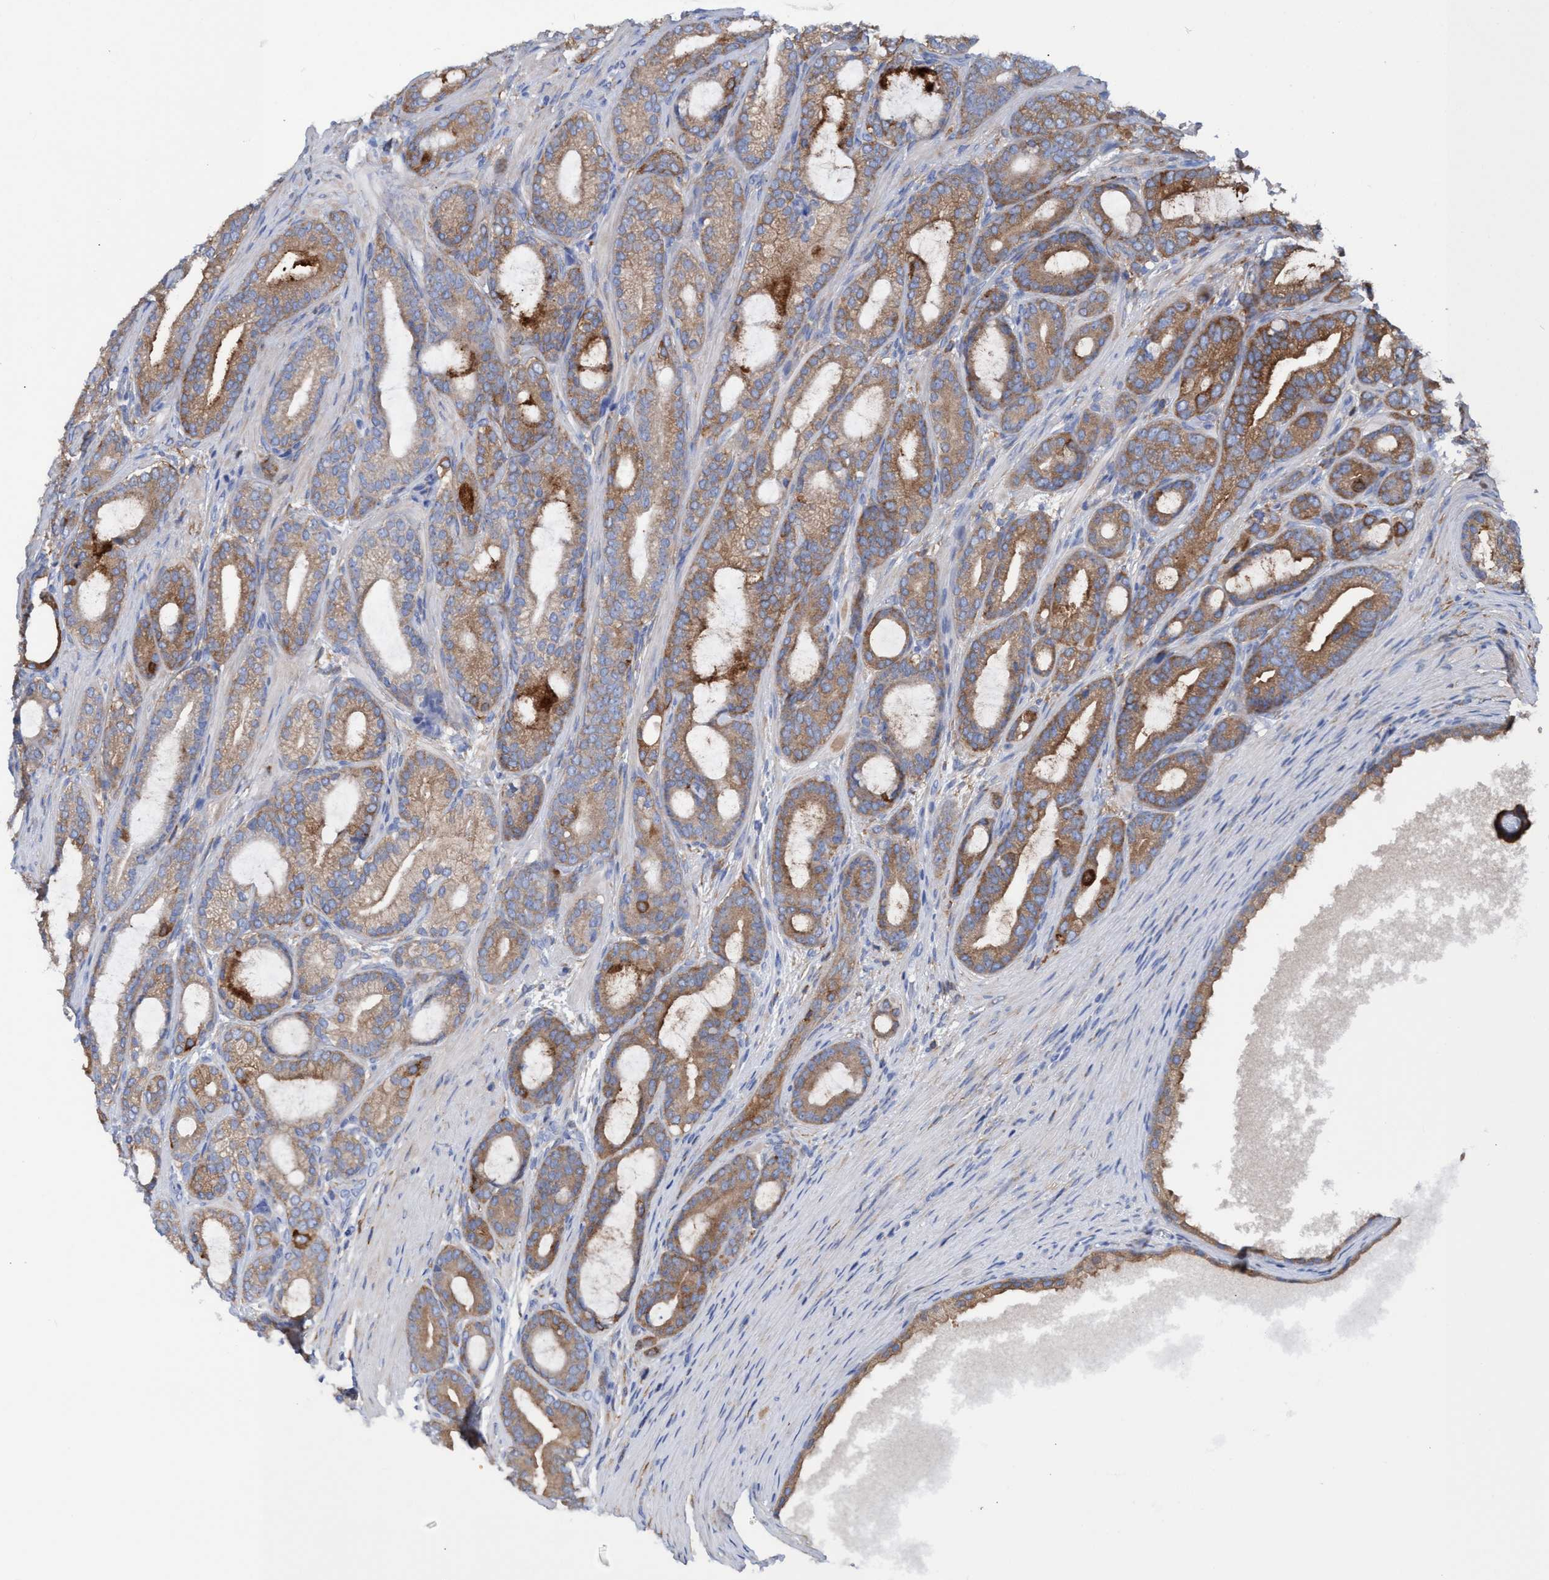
{"staining": {"intensity": "moderate", "quantity": ">75%", "location": "cytoplasmic/membranous"}, "tissue": "prostate cancer", "cell_type": "Tumor cells", "image_type": "cancer", "snomed": [{"axis": "morphology", "description": "Adenocarcinoma, High grade"}, {"axis": "topography", "description": "Prostate"}], "caption": "This image reveals immunohistochemistry (IHC) staining of adenocarcinoma (high-grade) (prostate), with medium moderate cytoplasmic/membranous positivity in approximately >75% of tumor cells.", "gene": "EZR", "patient": {"sex": "male", "age": 60}}